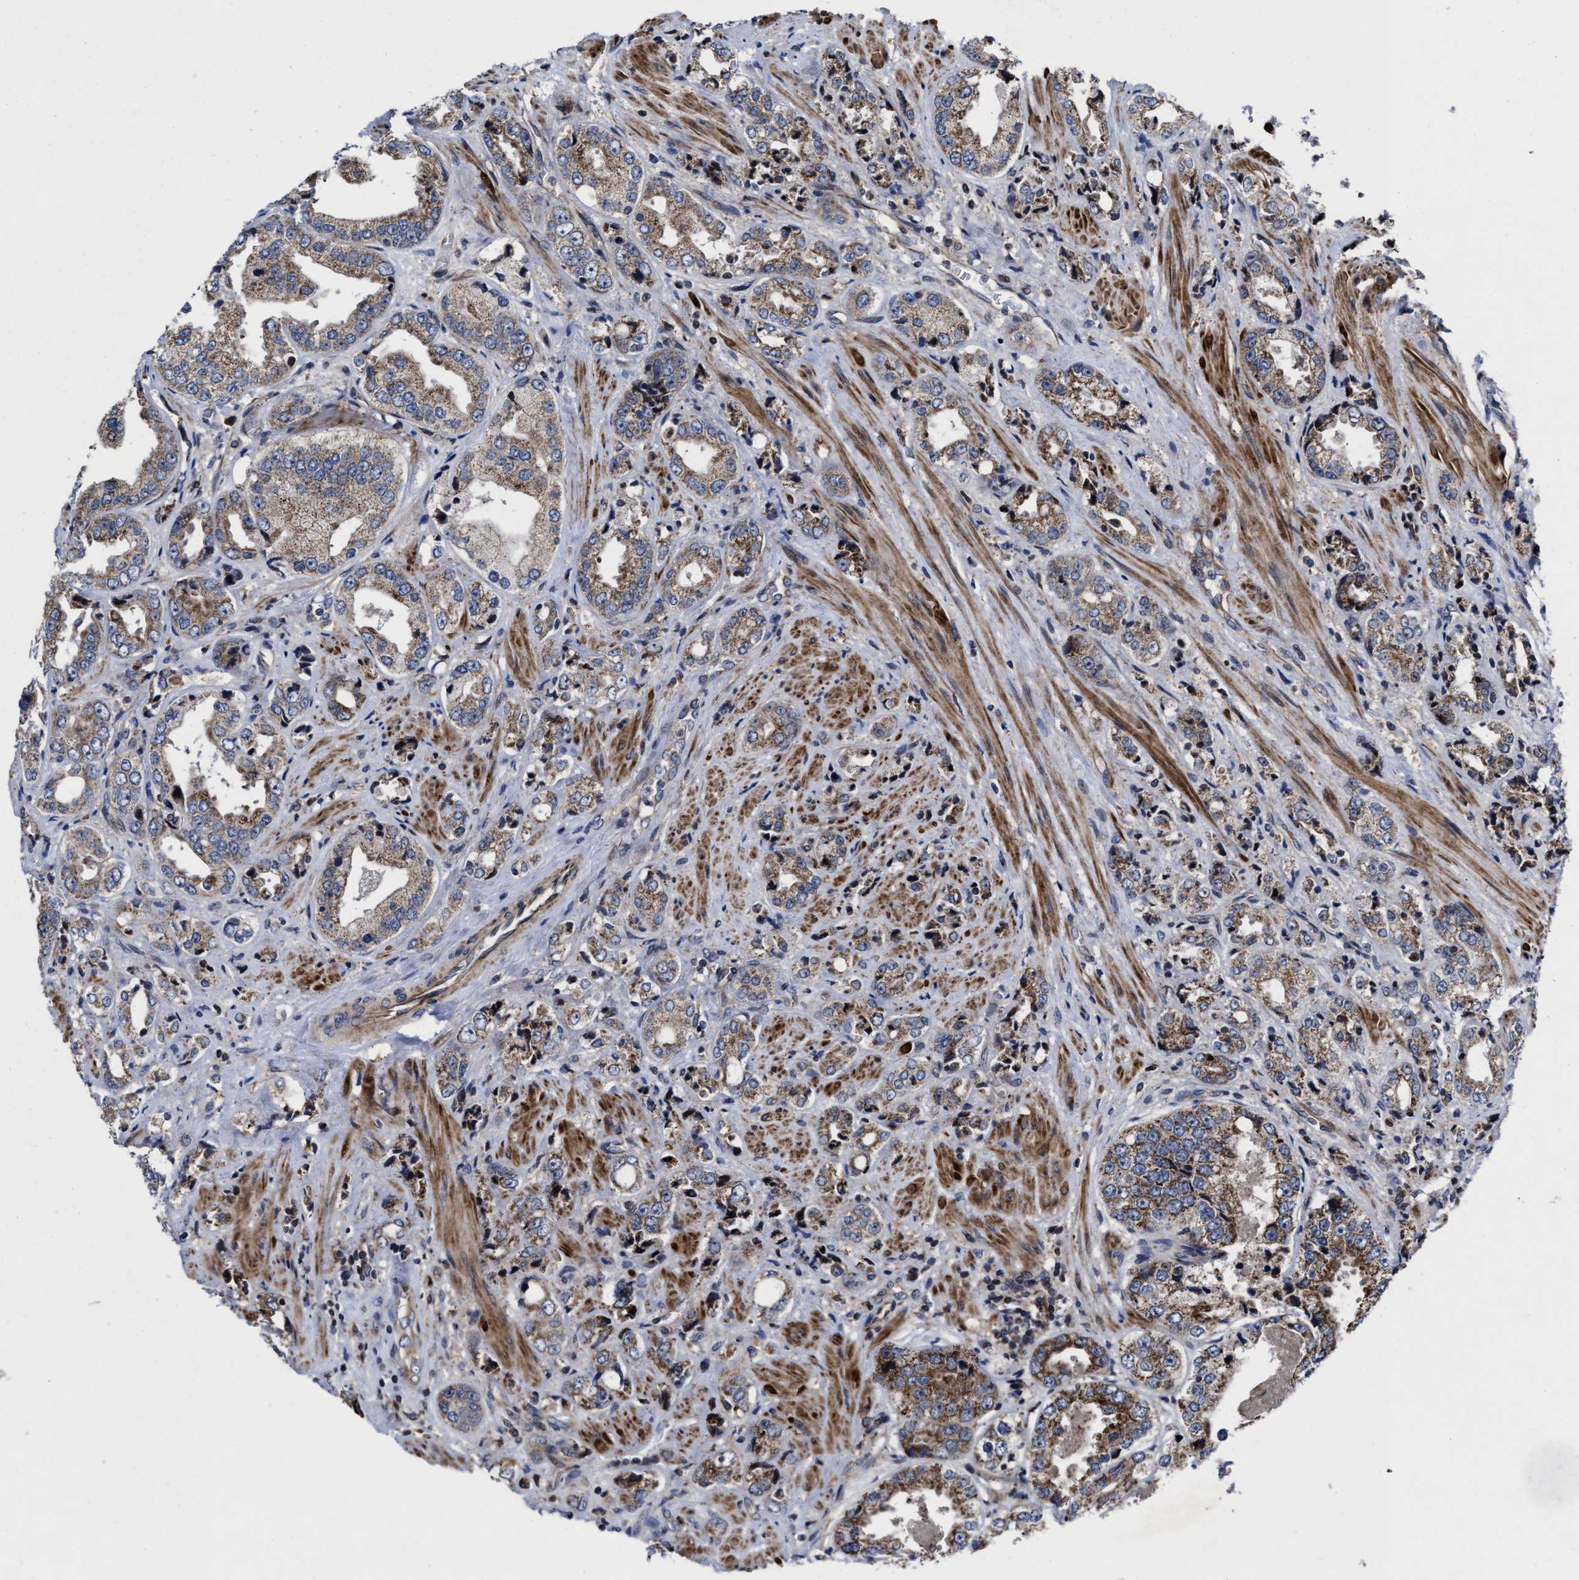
{"staining": {"intensity": "weak", "quantity": ">75%", "location": "cytoplasmic/membranous"}, "tissue": "prostate cancer", "cell_type": "Tumor cells", "image_type": "cancer", "snomed": [{"axis": "morphology", "description": "Adenocarcinoma, High grade"}, {"axis": "topography", "description": "Prostate"}], "caption": "This histopathology image shows immunohistochemistry (IHC) staining of high-grade adenocarcinoma (prostate), with low weak cytoplasmic/membranous staining in approximately >75% of tumor cells.", "gene": "MRPL50", "patient": {"sex": "male", "age": 61}}